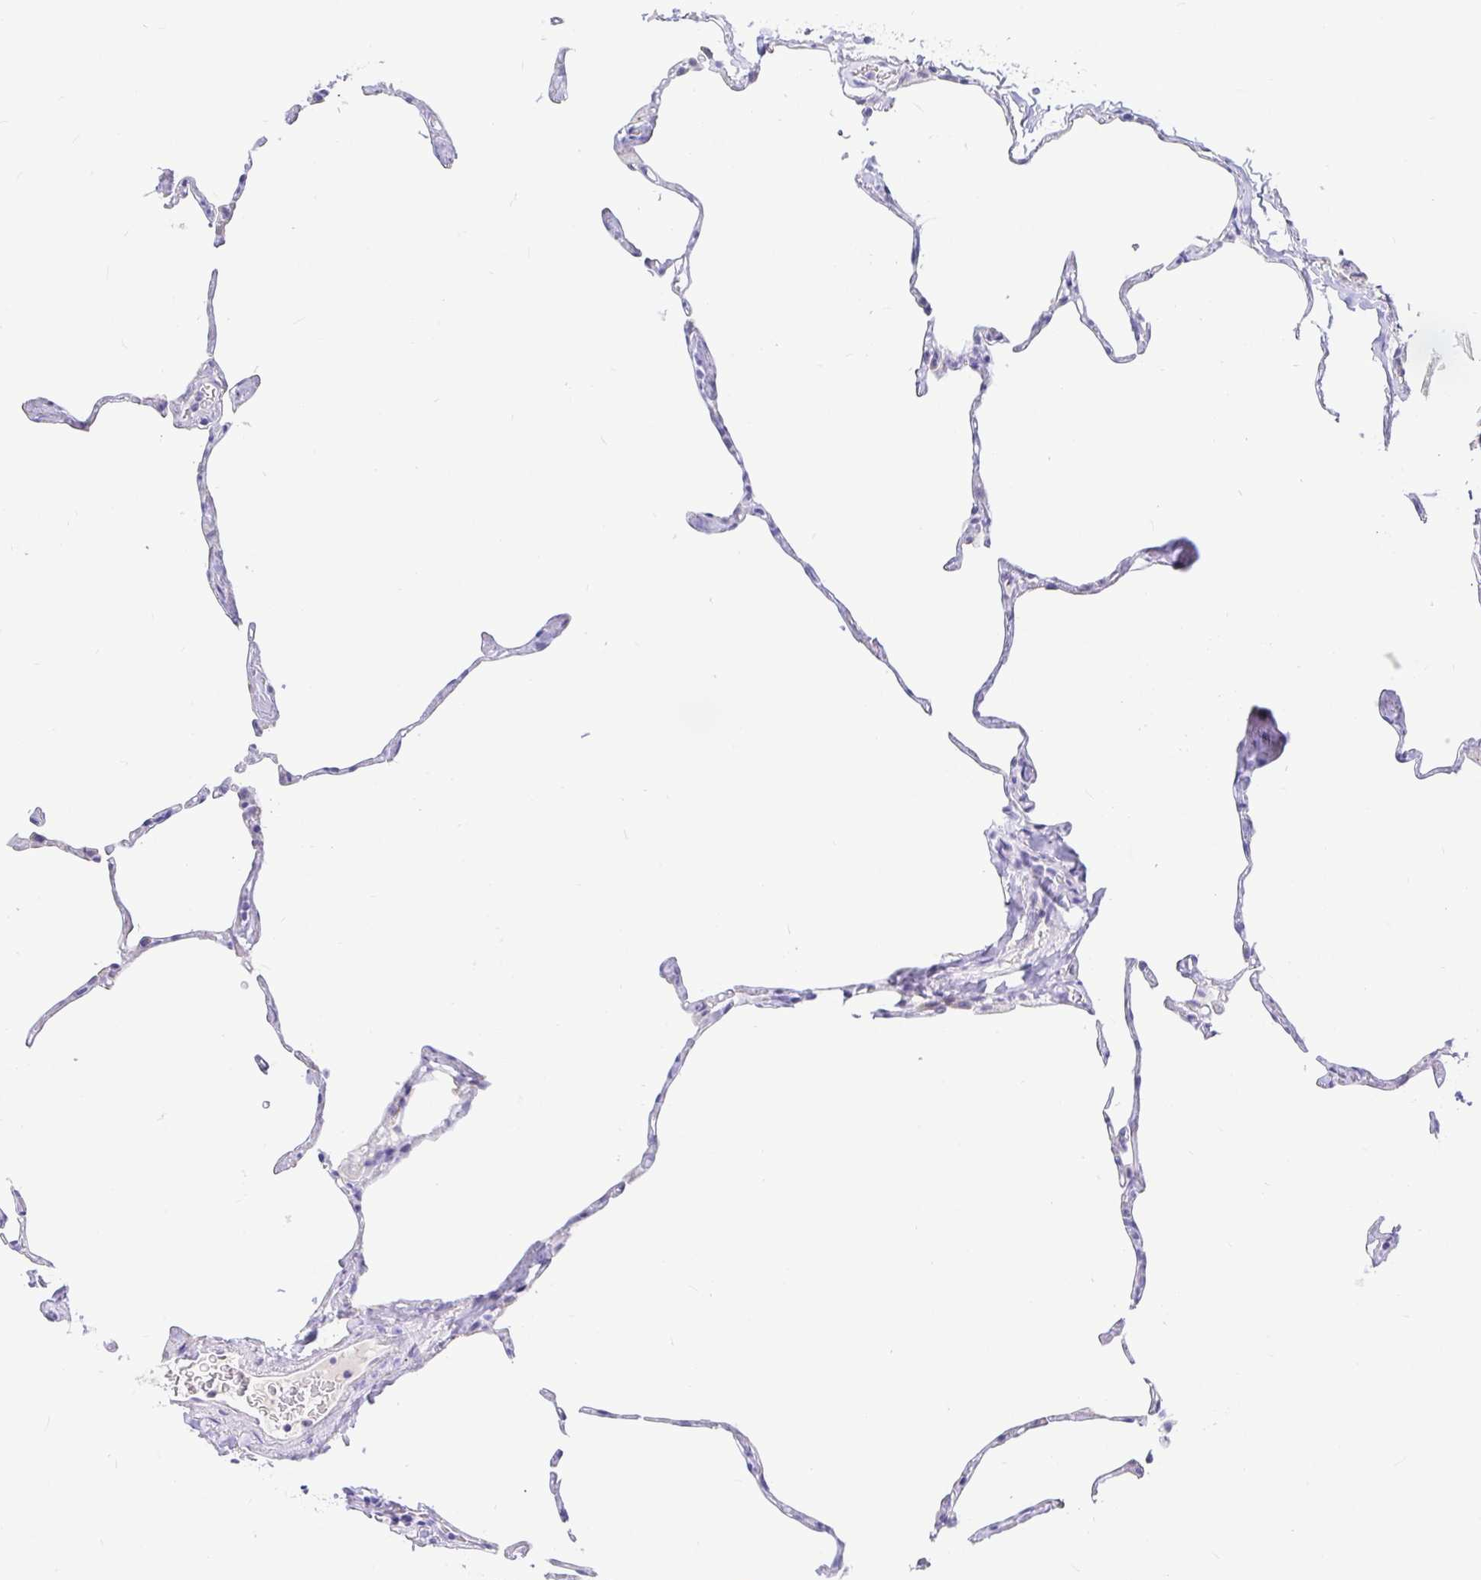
{"staining": {"intensity": "negative", "quantity": "none", "location": "none"}, "tissue": "lung", "cell_type": "Alveolar cells", "image_type": "normal", "snomed": [{"axis": "morphology", "description": "Normal tissue, NOS"}, {"axis": "topography", "description": "Lung"}], "caption": "Immunohistochemistry image of unremarkable lung: lung stained with DAB exhibits no significant protein expression in alveolar cells.", "gene": "EZHIP", "patient": {"sex": "male", "age": 65}}